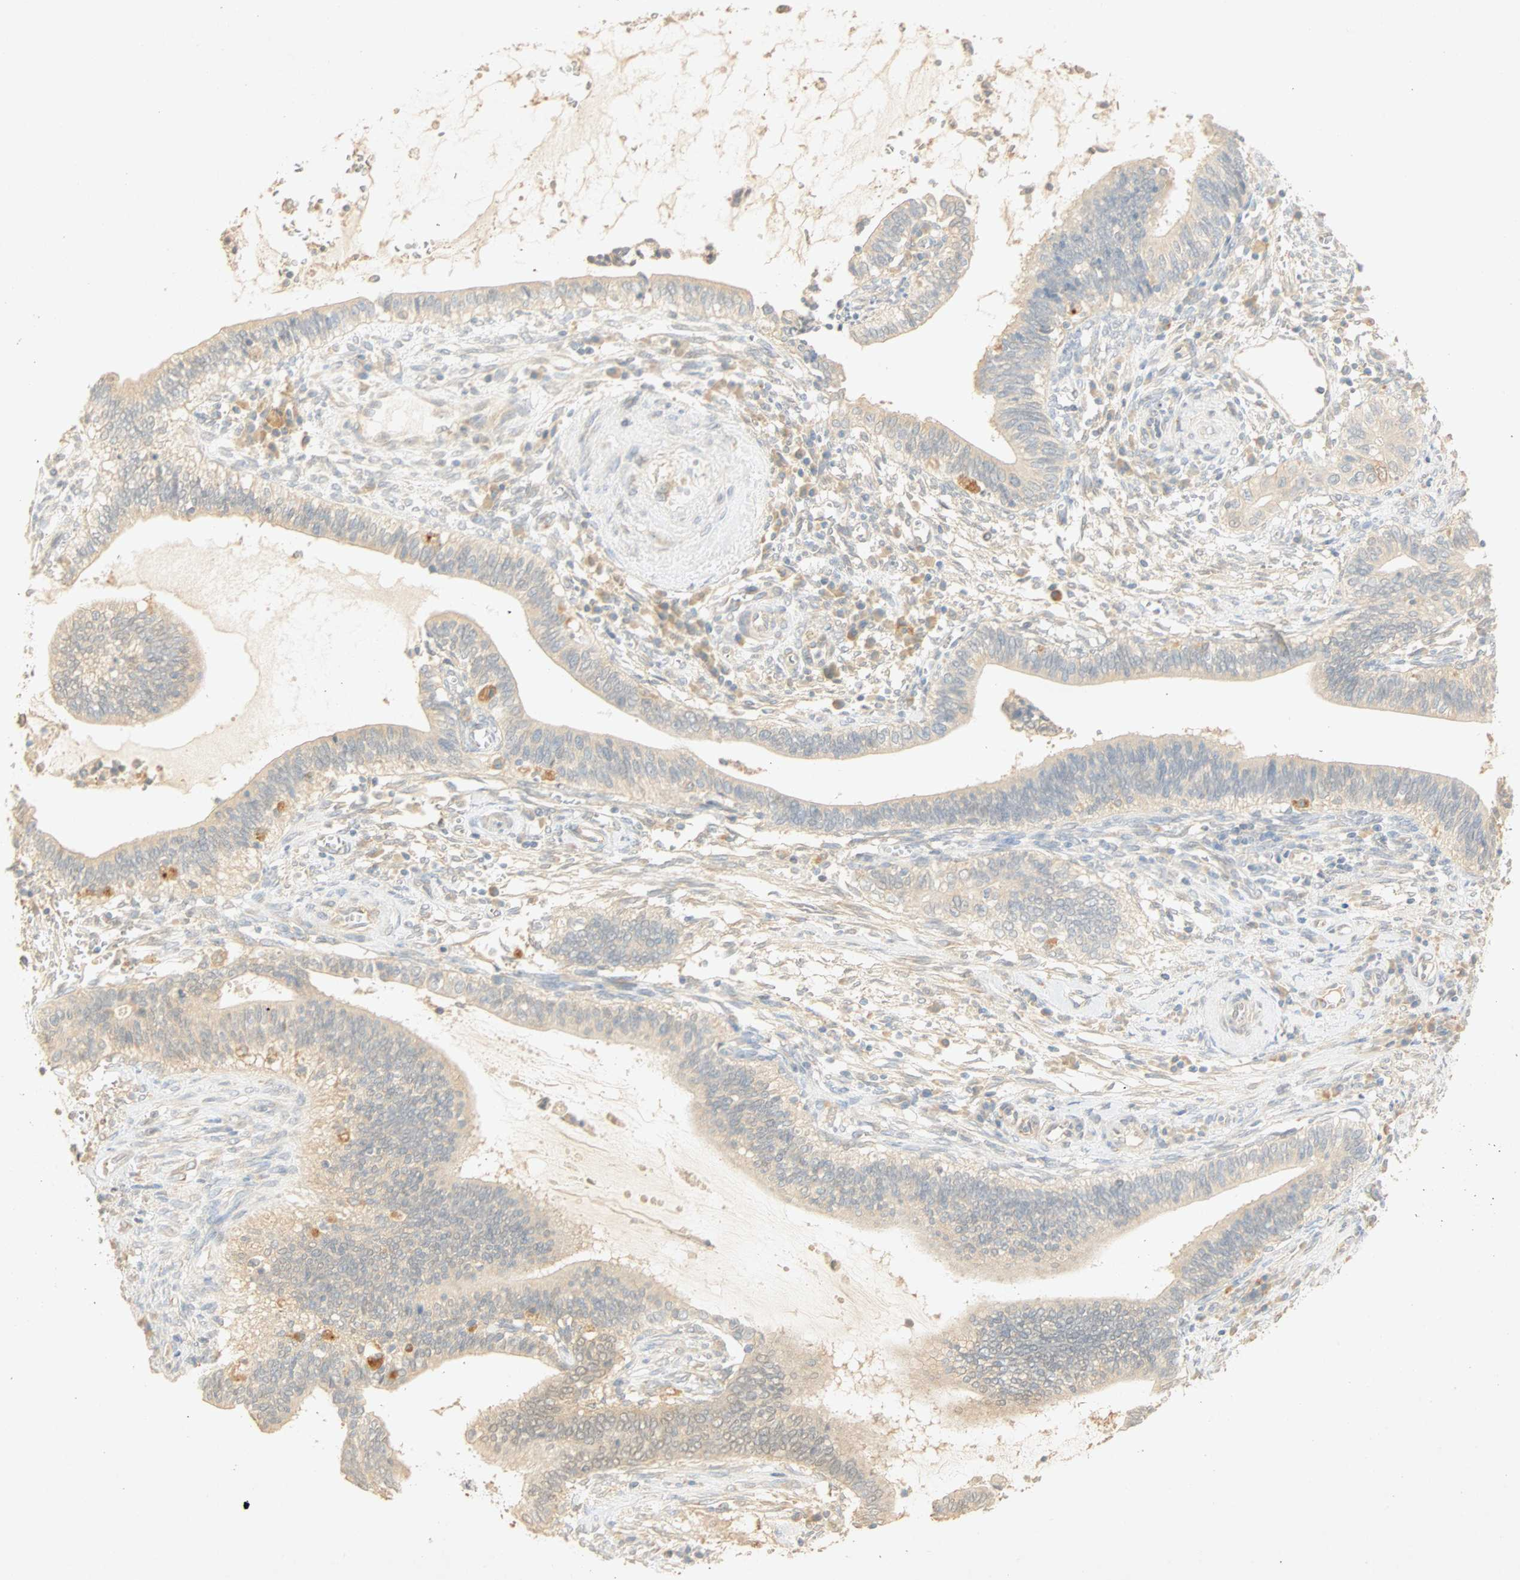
{"staining": {"intensity": "weak", "quantity": "25%-75%", "location": "cytoplasmic/membranous"}, "tissue": "cervical cancer", "cell_type": "Tumor cells", "image_type": "cancer", "snomed": [{"axis": "morphology", "description": "Adenocarcinoma, NOS"}, {"axis": "topography", "description": "Cervix"}], "caption": "Cervical cancer (adenocarcinoma) stained with immunohistochemistry shows weak cytoplasmic/membranous expression in about 25%-75% of tumor cells.", "gene": "SELENBP1", "patient": {"sex": "female", "age": 44}}